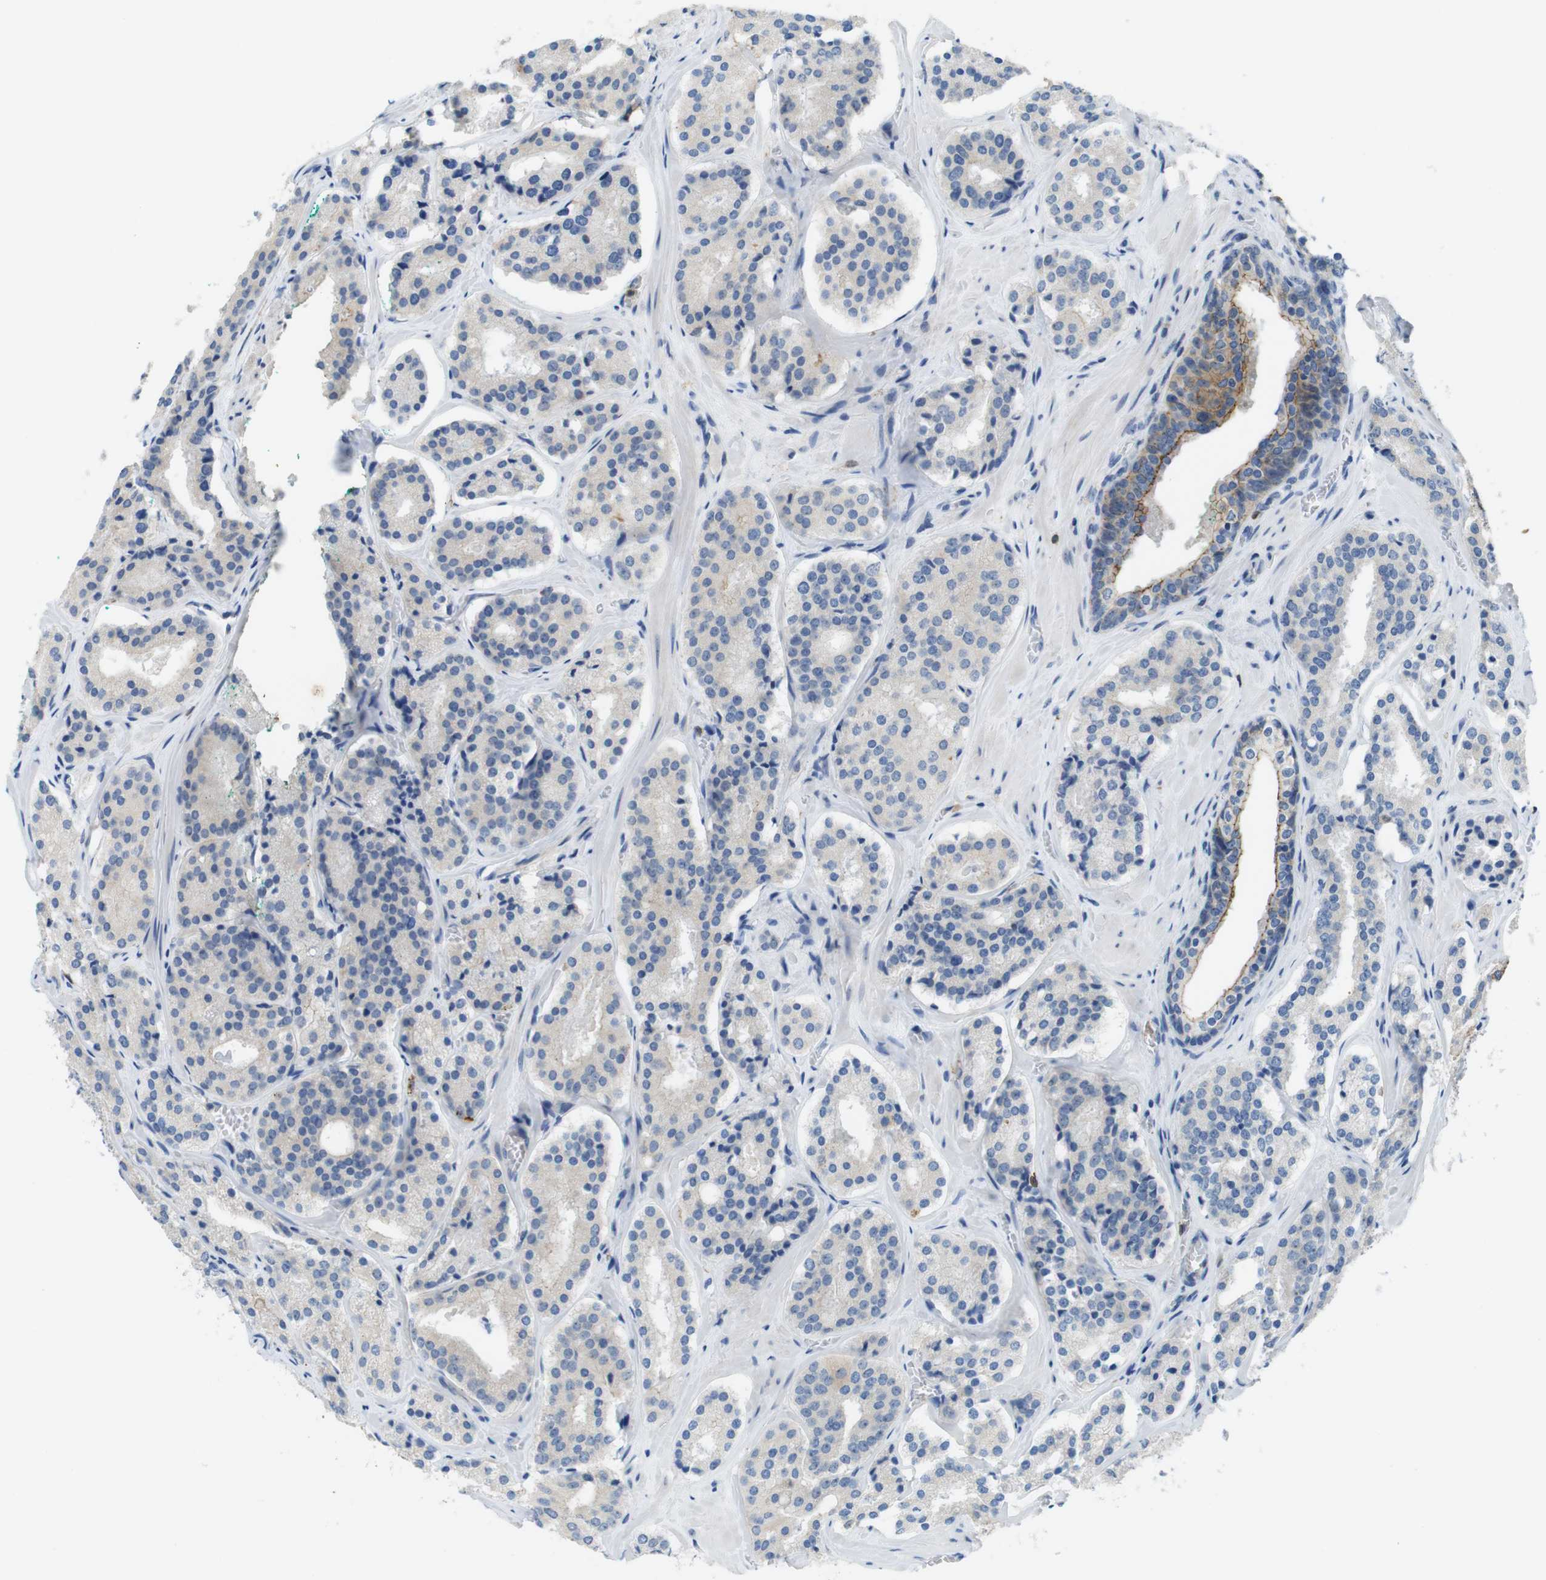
{"staining": {"intensity": "negative", "quantity": "none", "location": "none"}, "tissue": "prostate cancer", "cell_type": "Tumor cells", "image_type": "cancer", "snomed": [{"axis": "morphology", "description": "Adenocarcinoma, High grade"}, {"axis": "topography", "description": "Prostate"}], "caption": "Tumor cells show no significant positivity in prostate cancer (adenocarcinoma (high-grade)). (Immunohistochemistry (ihc), brightfield microscopy, high magnification).", "gene": "TJP3", "patient": {"sex": "male", "age": 60}}